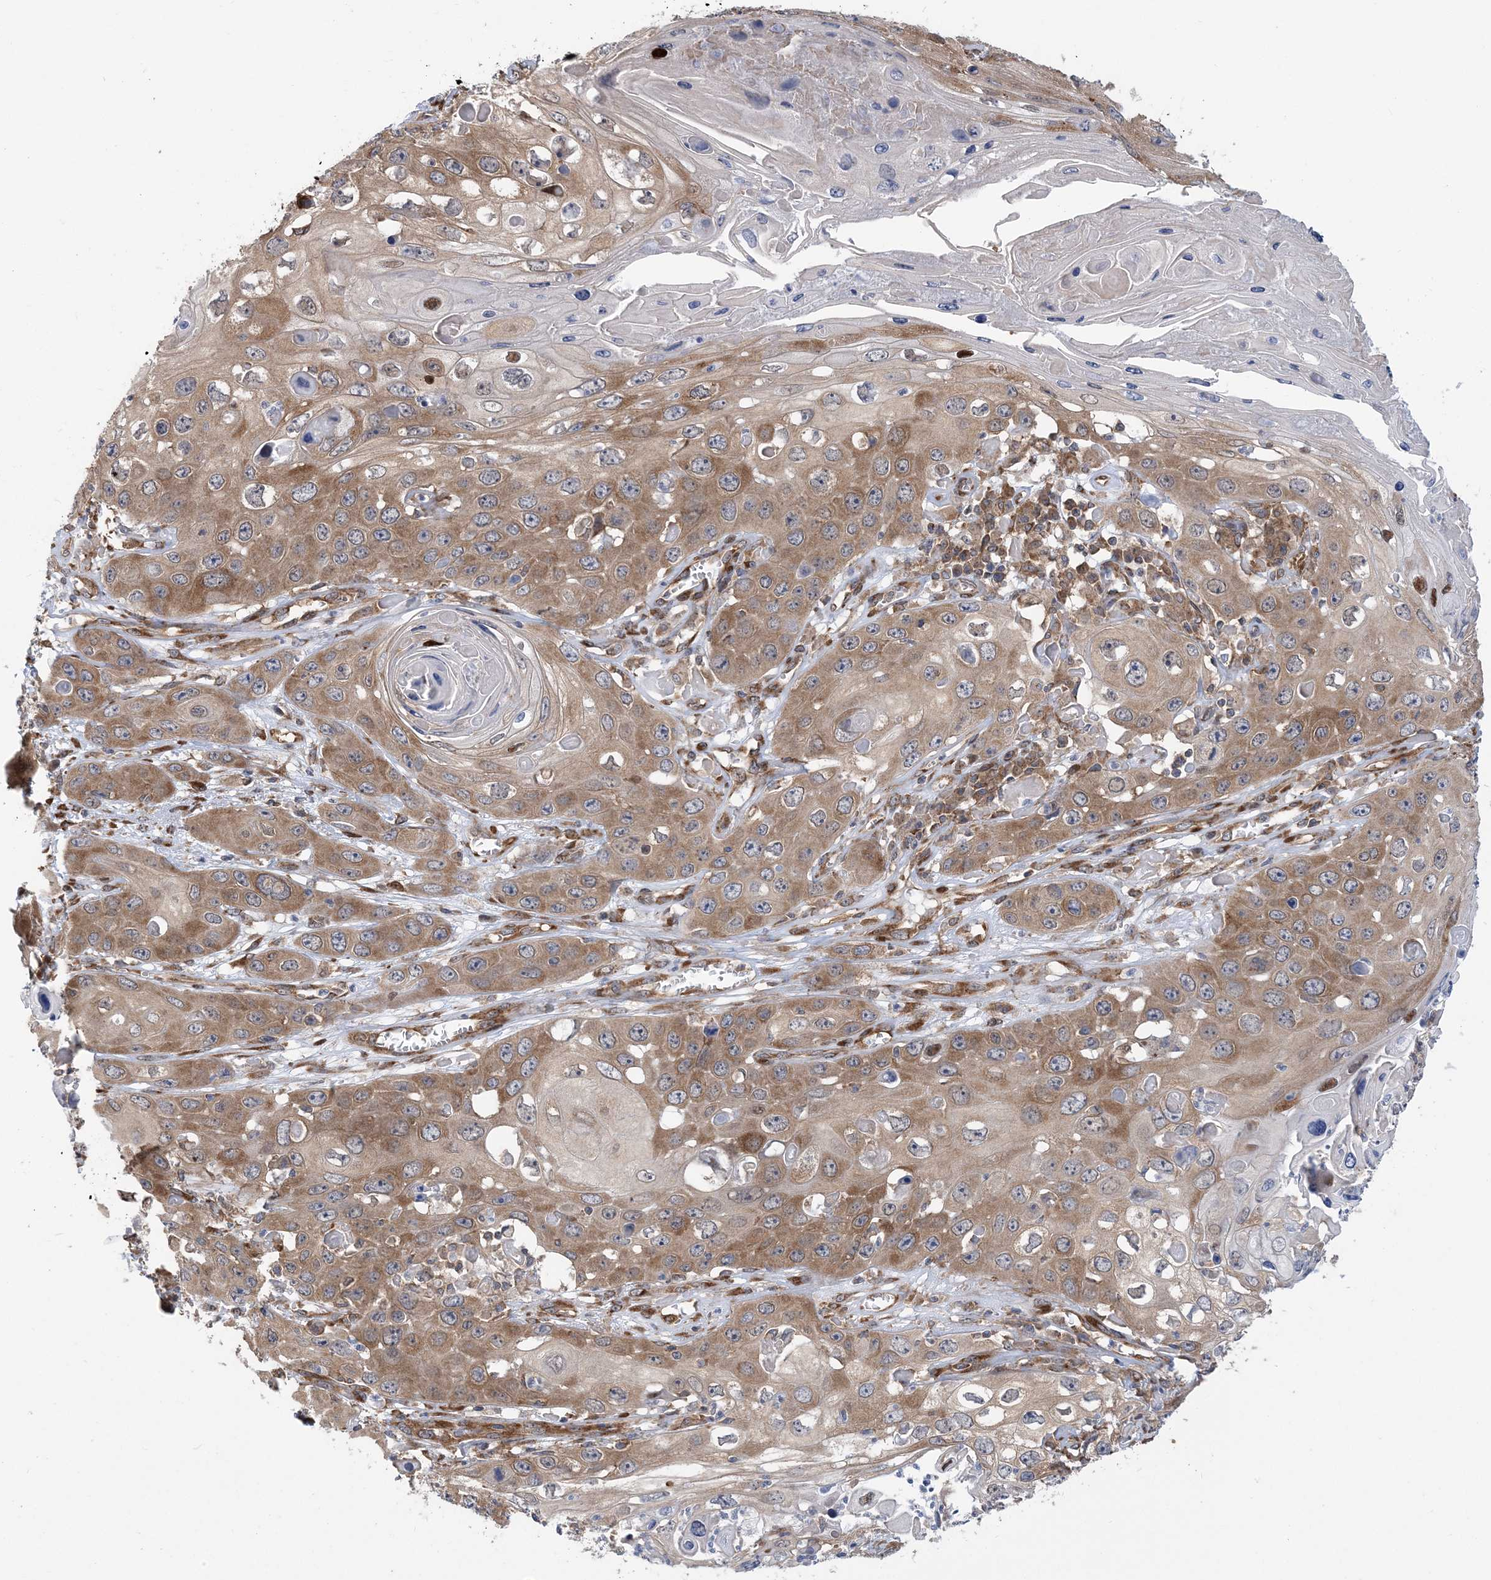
{"staining": {"intensity": "moderate", "quantity": "25%-75%", "location": "cytoplasmic/membranous"}, "tissue": "skin cancer", "cell_type": "Tumor cells", "image_type": "cancer", "snomed": [{"axis": "morphology", "description": "Squamous cell carcinoma, NOS"}, {"axis": "topography", "description": "Skin"}], "caption": "IHC image of skin cancer (squamous cell carcinoma) stained for a protein (brown), which exhibits medium levels of moderate cytoplasmic/membranous positivity in approximately 25%-75% of tumor cells.", "gene": "PHF1", "patient": {"sex": "male", "age": 55}}